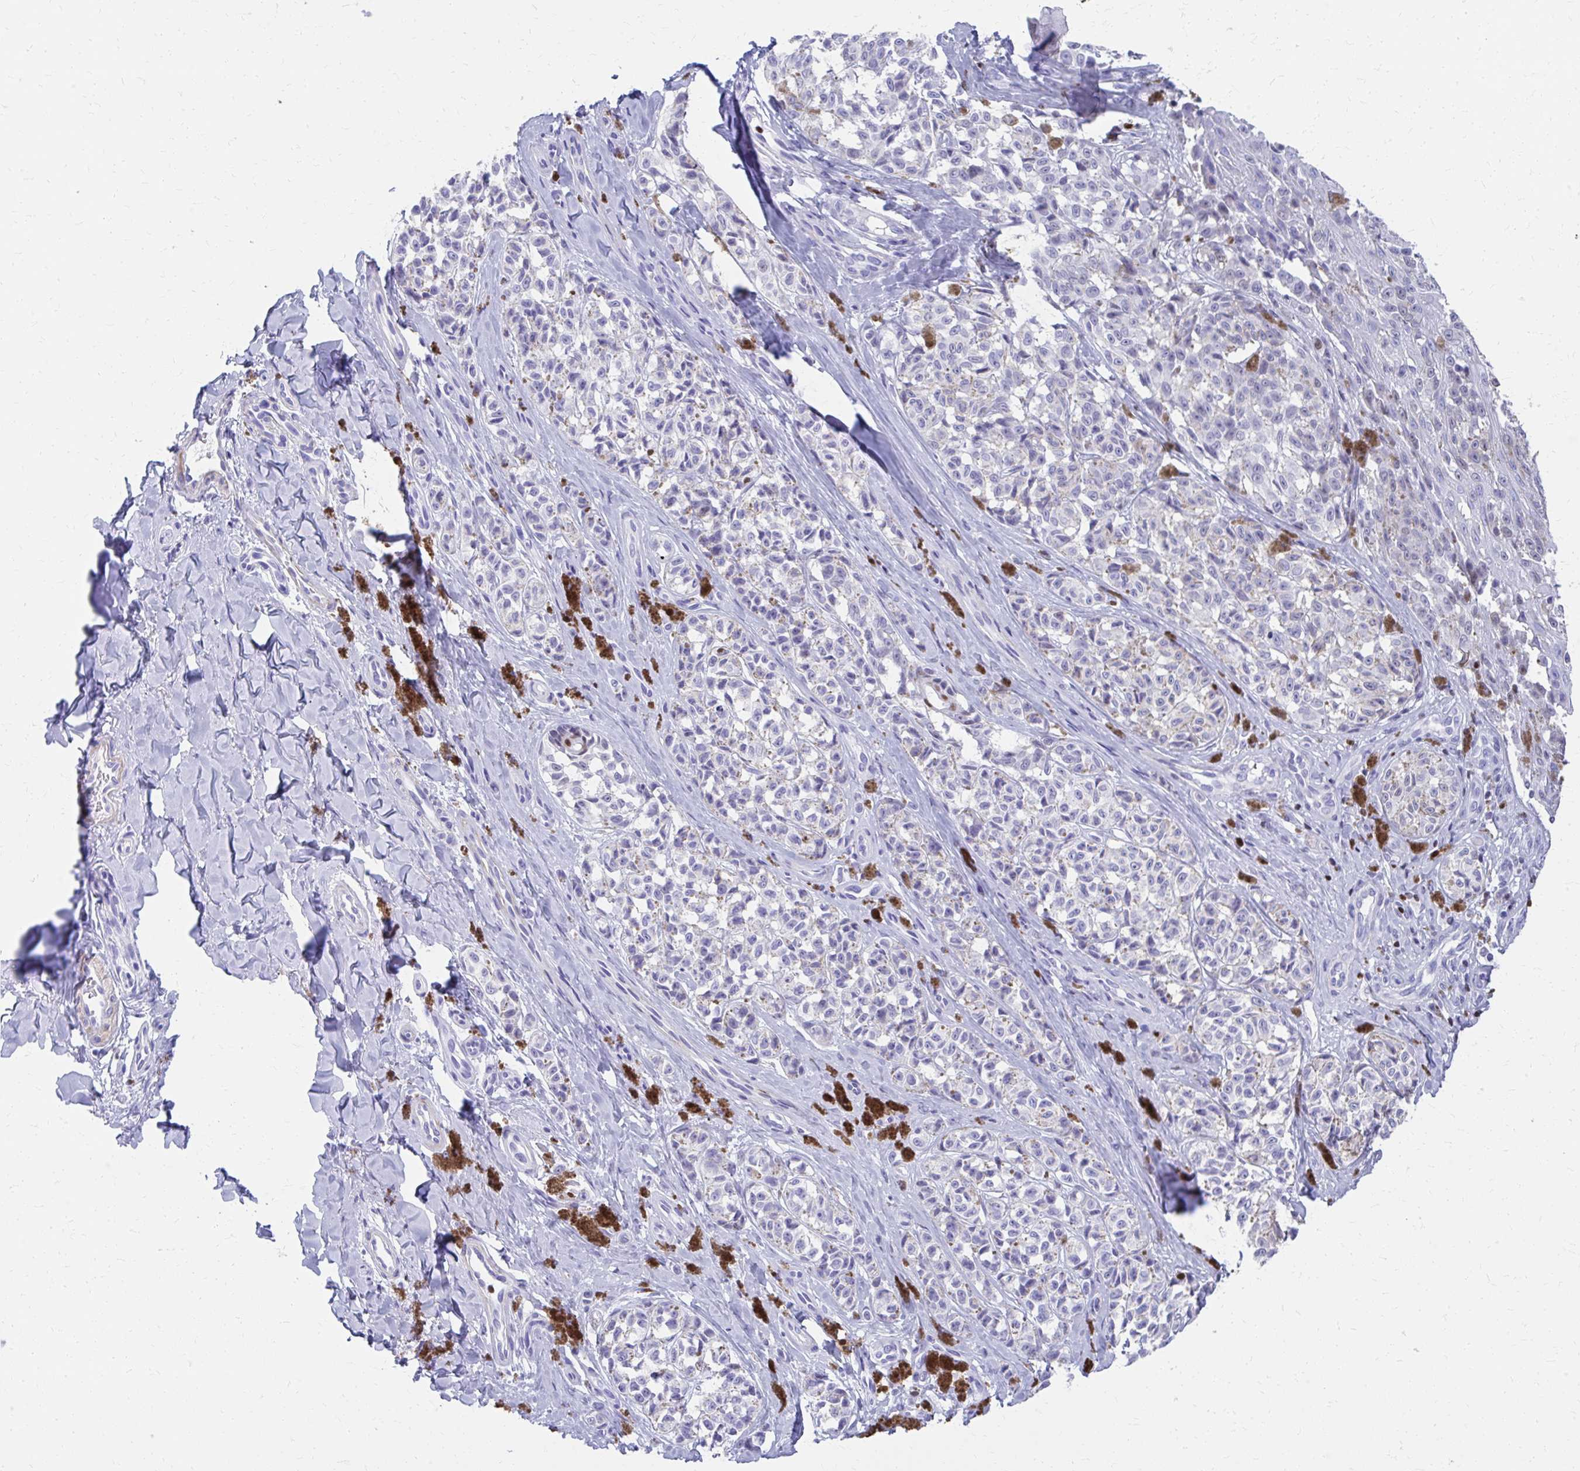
{"staining": {"intensity": "negative", "quantity": "none", "location": "none"}, "tissue": "melanoma", "cell_type": "Tumor cells", "image_type": "cancer", "snomed": [{"axis": "morphology", "description": "Malignant melanoma, NOS"}, {"axis": "topography", "description": "Skin"}], "caption": "This micrograph is of malignant melanoma stained with immunohistochemistry to label a protein in brown with the nuclei are counter-stained blue. There is no positivity in tumor cells.", "gene": "RUNX3", "patient": {"sex": "female", "age": 65}}